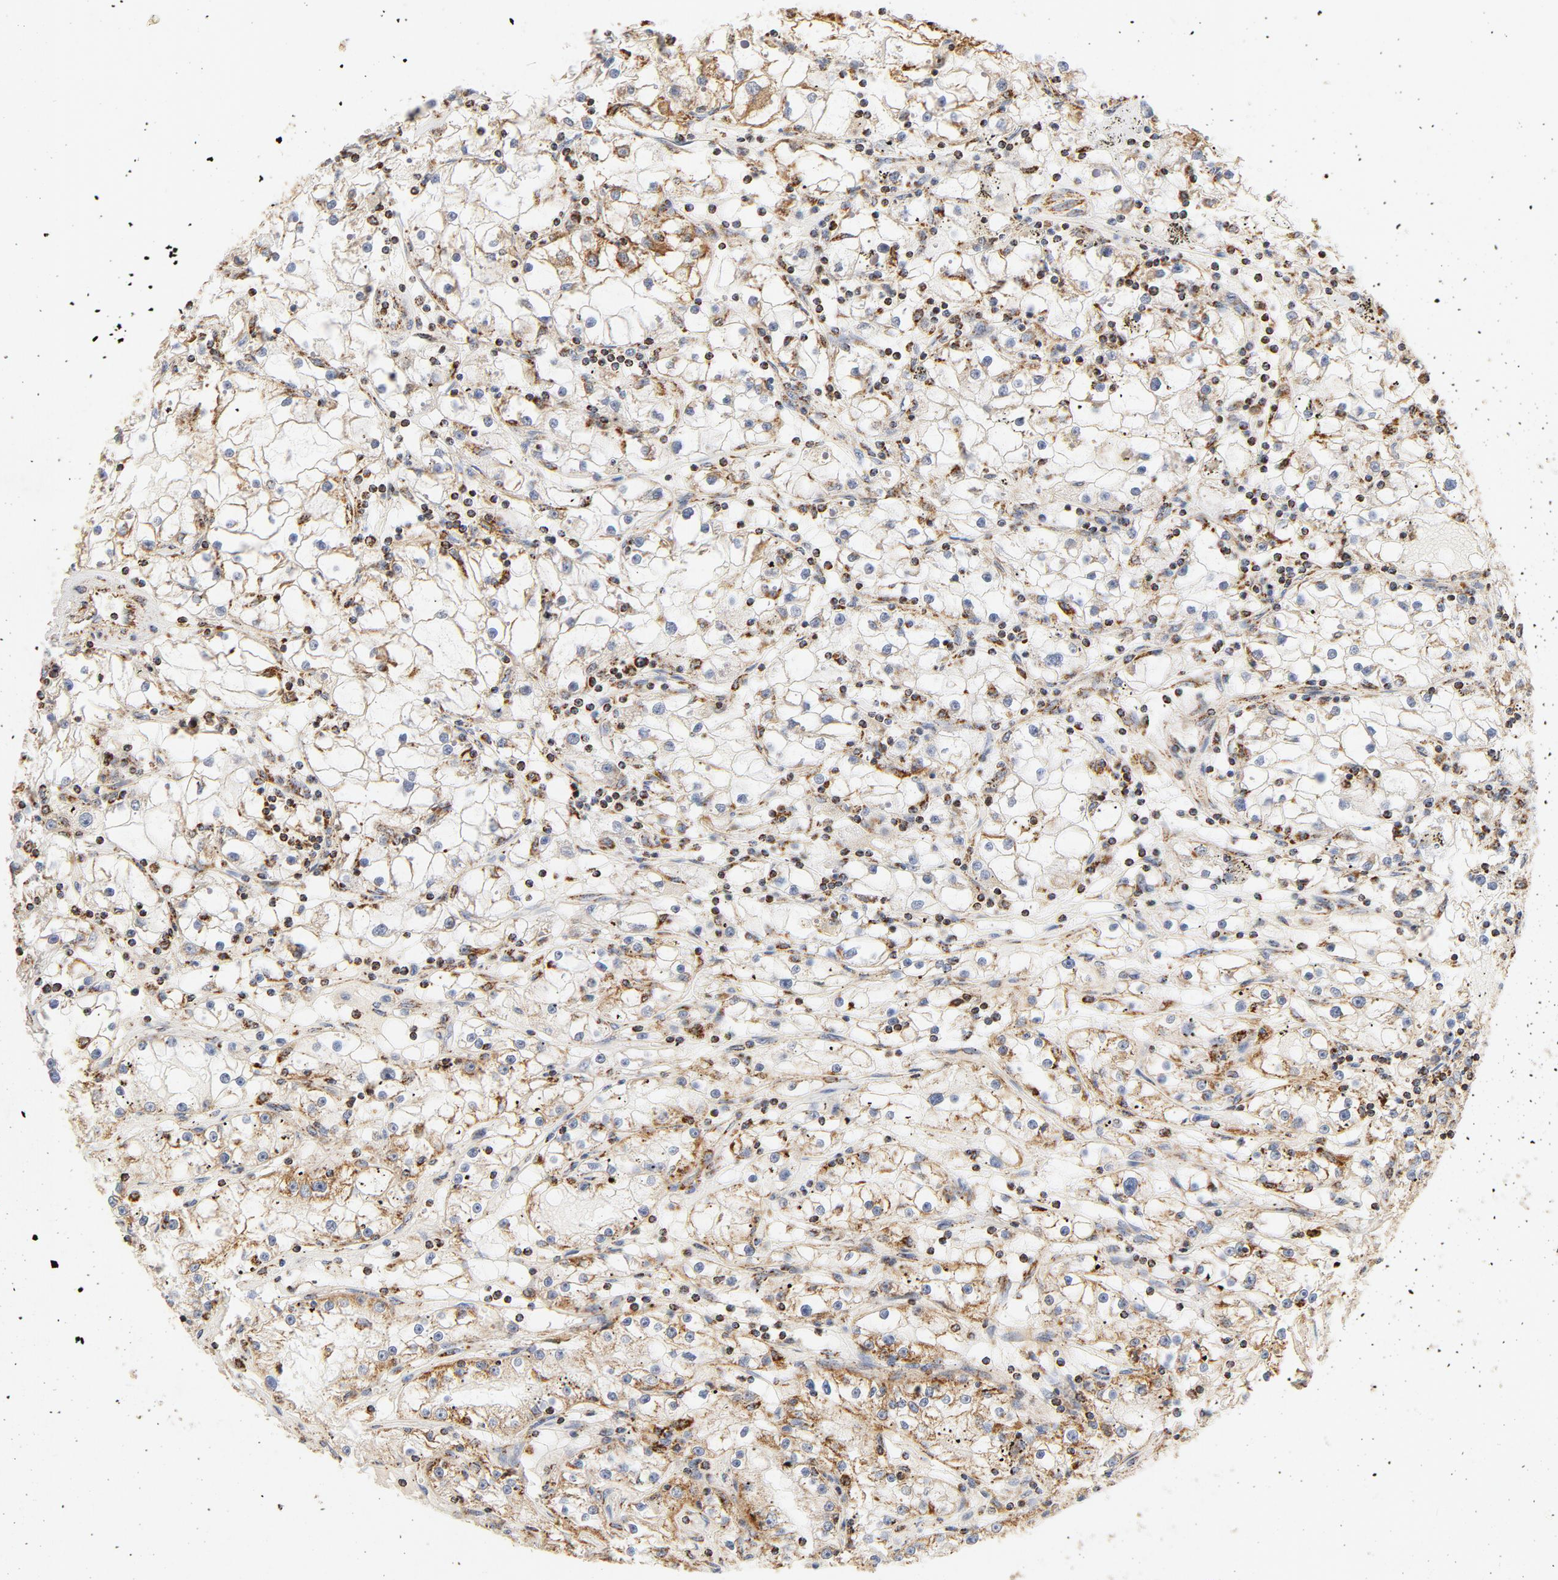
{"staining": {"intensity": "moderate", "quantity": "25%-75%", "location": "cytoplasmic/membranous"}, "tissue": "renal cancer", "cell_type": "Tumor cells", "image_type": "cancer", "snomed": [{"axis": "morphology", "description": "Adenocarcinoma, NOS"}, {"axis": "topography", "description": "Kidney"}], "caption": "Renal cancer (adenocarcinoma) stained with a brown dye displays moderate cytoplasmic/membranous positive staining in about 25%-75% of tumor cells.", "gene": "COX4I1", "patient": {"sex": "male", "age": 56}}